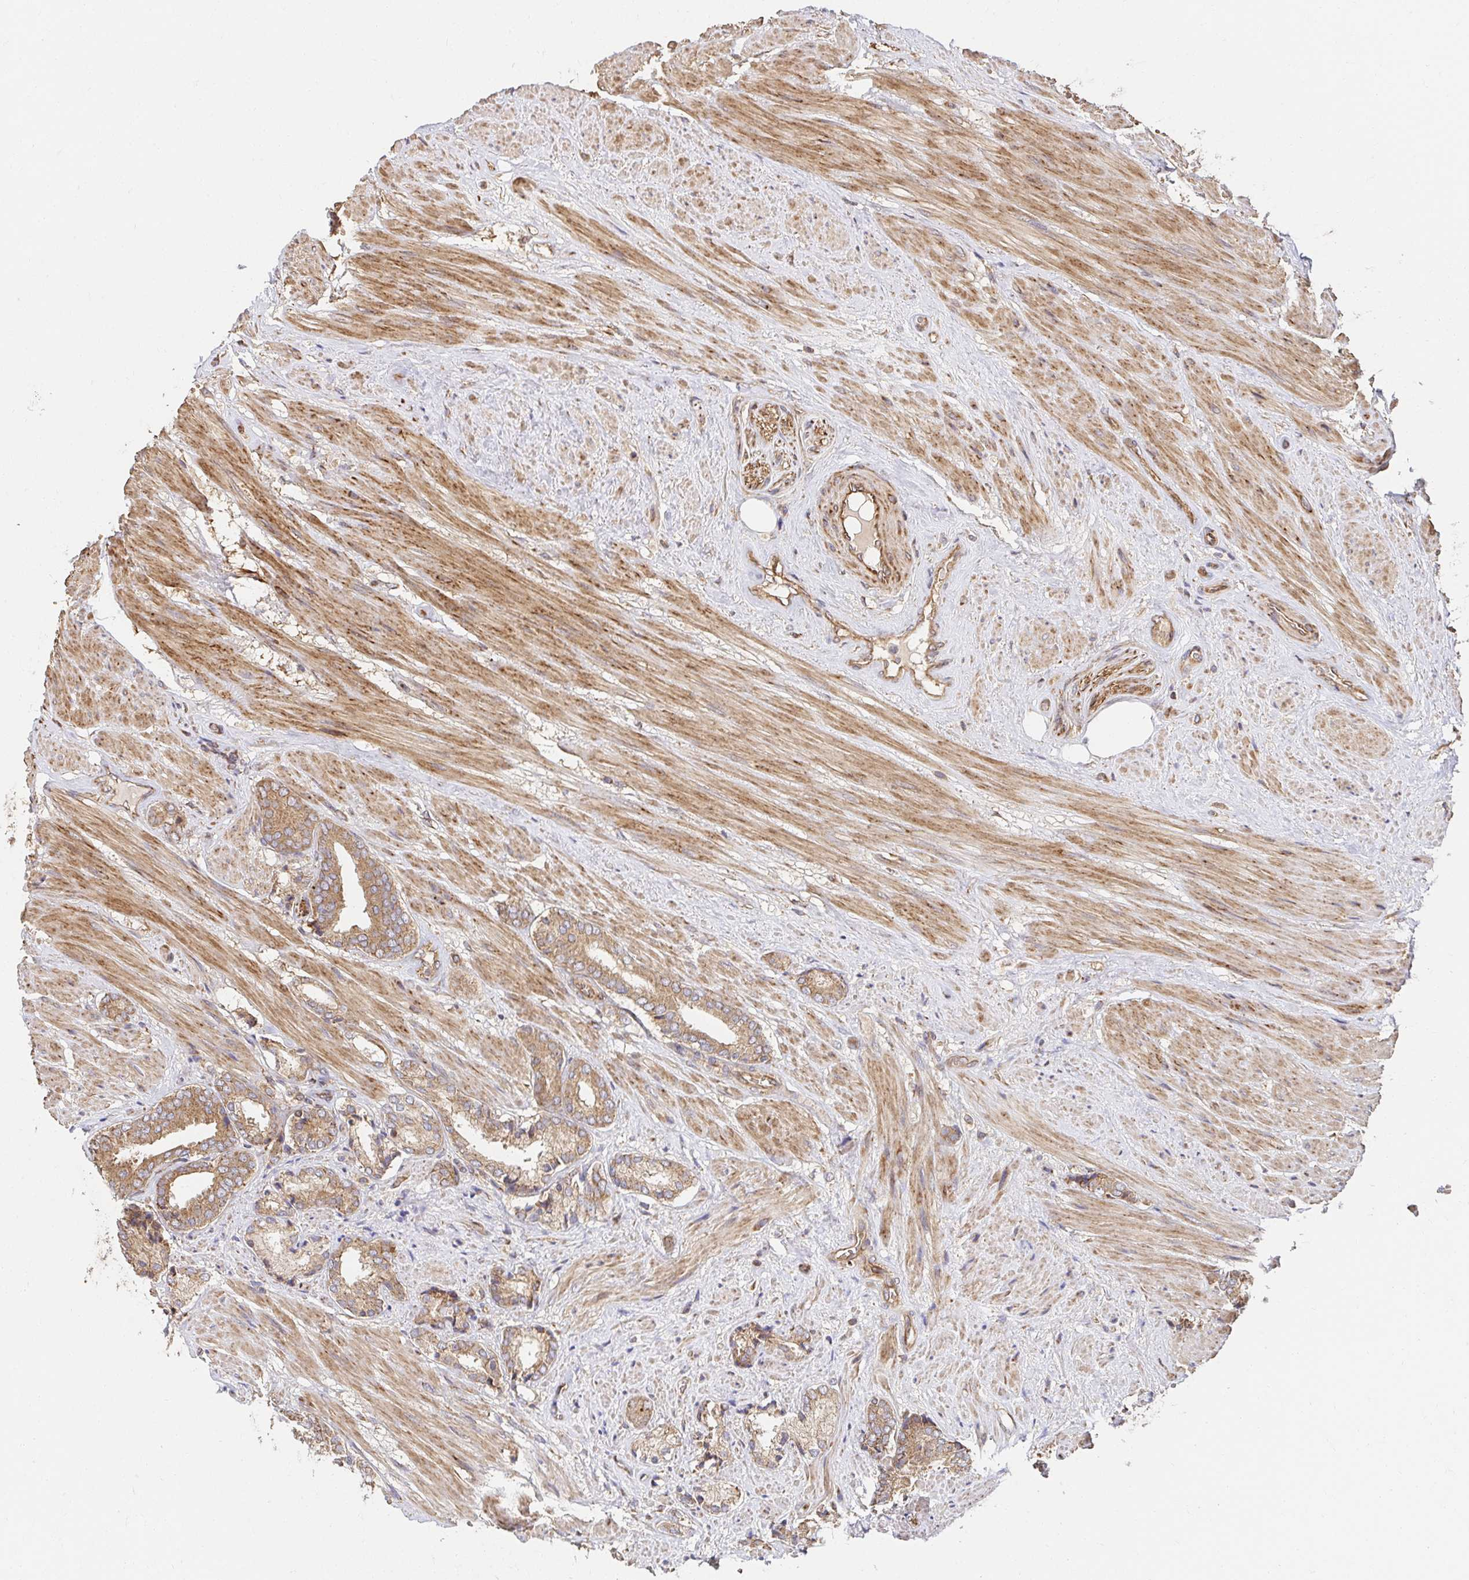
{"staining": {"intensity": "moderate", "quantity": ">75%", "location": "cytoplasmic/membranous"}, "tissue": "prostate cancer", "cell_type": "Tumor cells", "image_type": "cancer", "snomed": [{"axis": "morphology", "description": "Adenocarcinoma, High grade"}, {"axis": "topography", "description": "Prostate"}], "caption": "A high-resolution photomicrograph shows IHC staining of prostate adenocarcinoma (high-grade), which shows moderate cytoplasmic/membranous expression in about >75% of tumor cells. (DAB = brown stain, brightfield microscopy at high magnification).", "gene": "APBB1", "patient": {"sex": "male", "age": 56}}